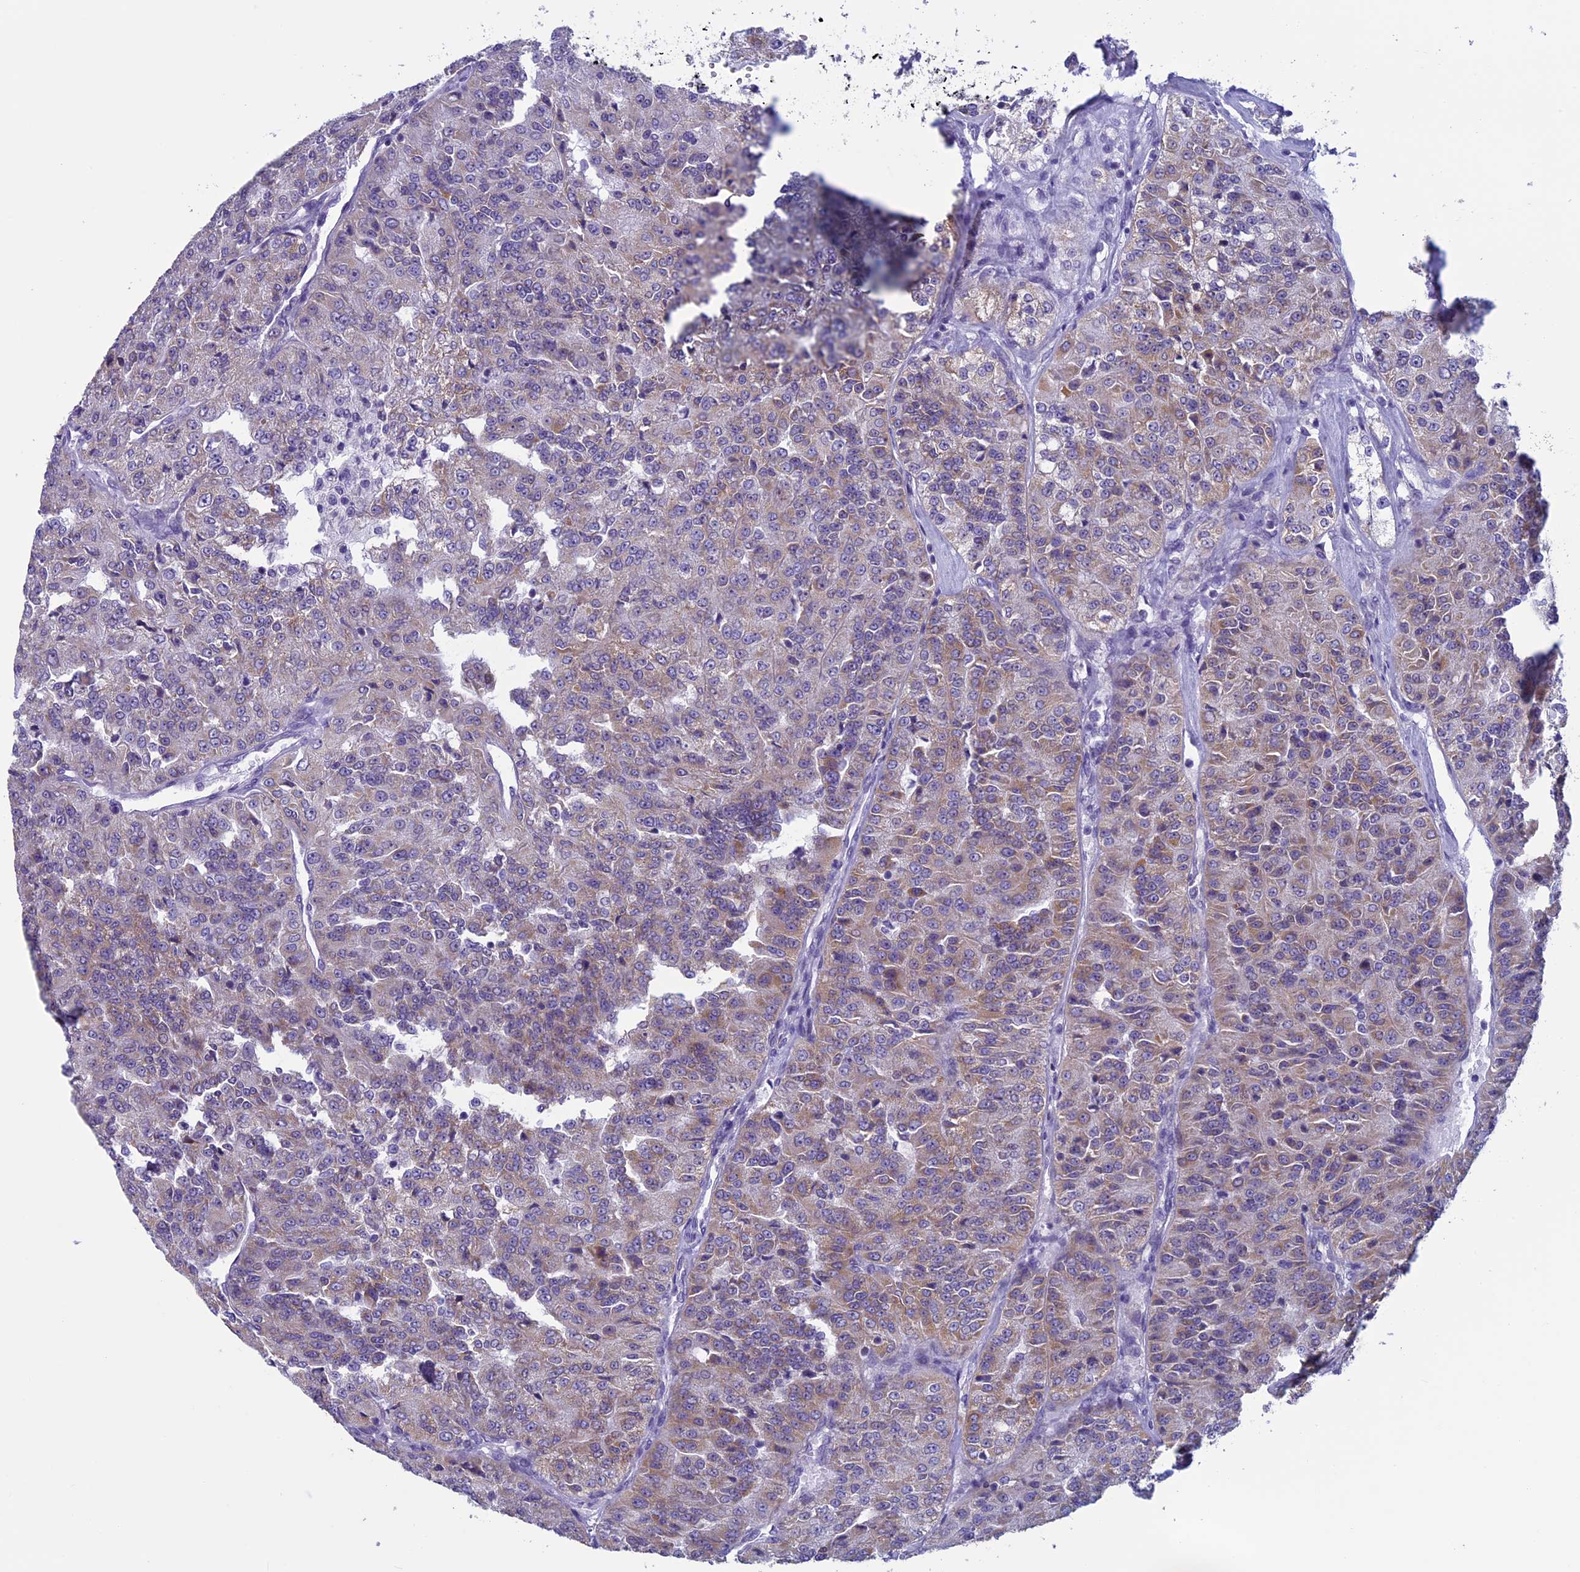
{"staining": {"intensity": "moderate", "quantity": ">75%", "location": "cytoplasmic/membranous"}, "tissue": "renal cancer", "cell_type": "Tumor cells", "image_type": "cancer", "snomed": [{"axis": "morphology", "description": "Adenocarcinoma, NOS"}, {"axis": "topography", "description": "Kidney"}], "caption": "Human adenocarcinoma (renal) stained for a protein (brown) reveals moderate cytoplasmic/membranous positive positivity in approximately >75% of tumor cells.", "gene": "MFSD12", "patient": {"sex": "female", "age": 63}}